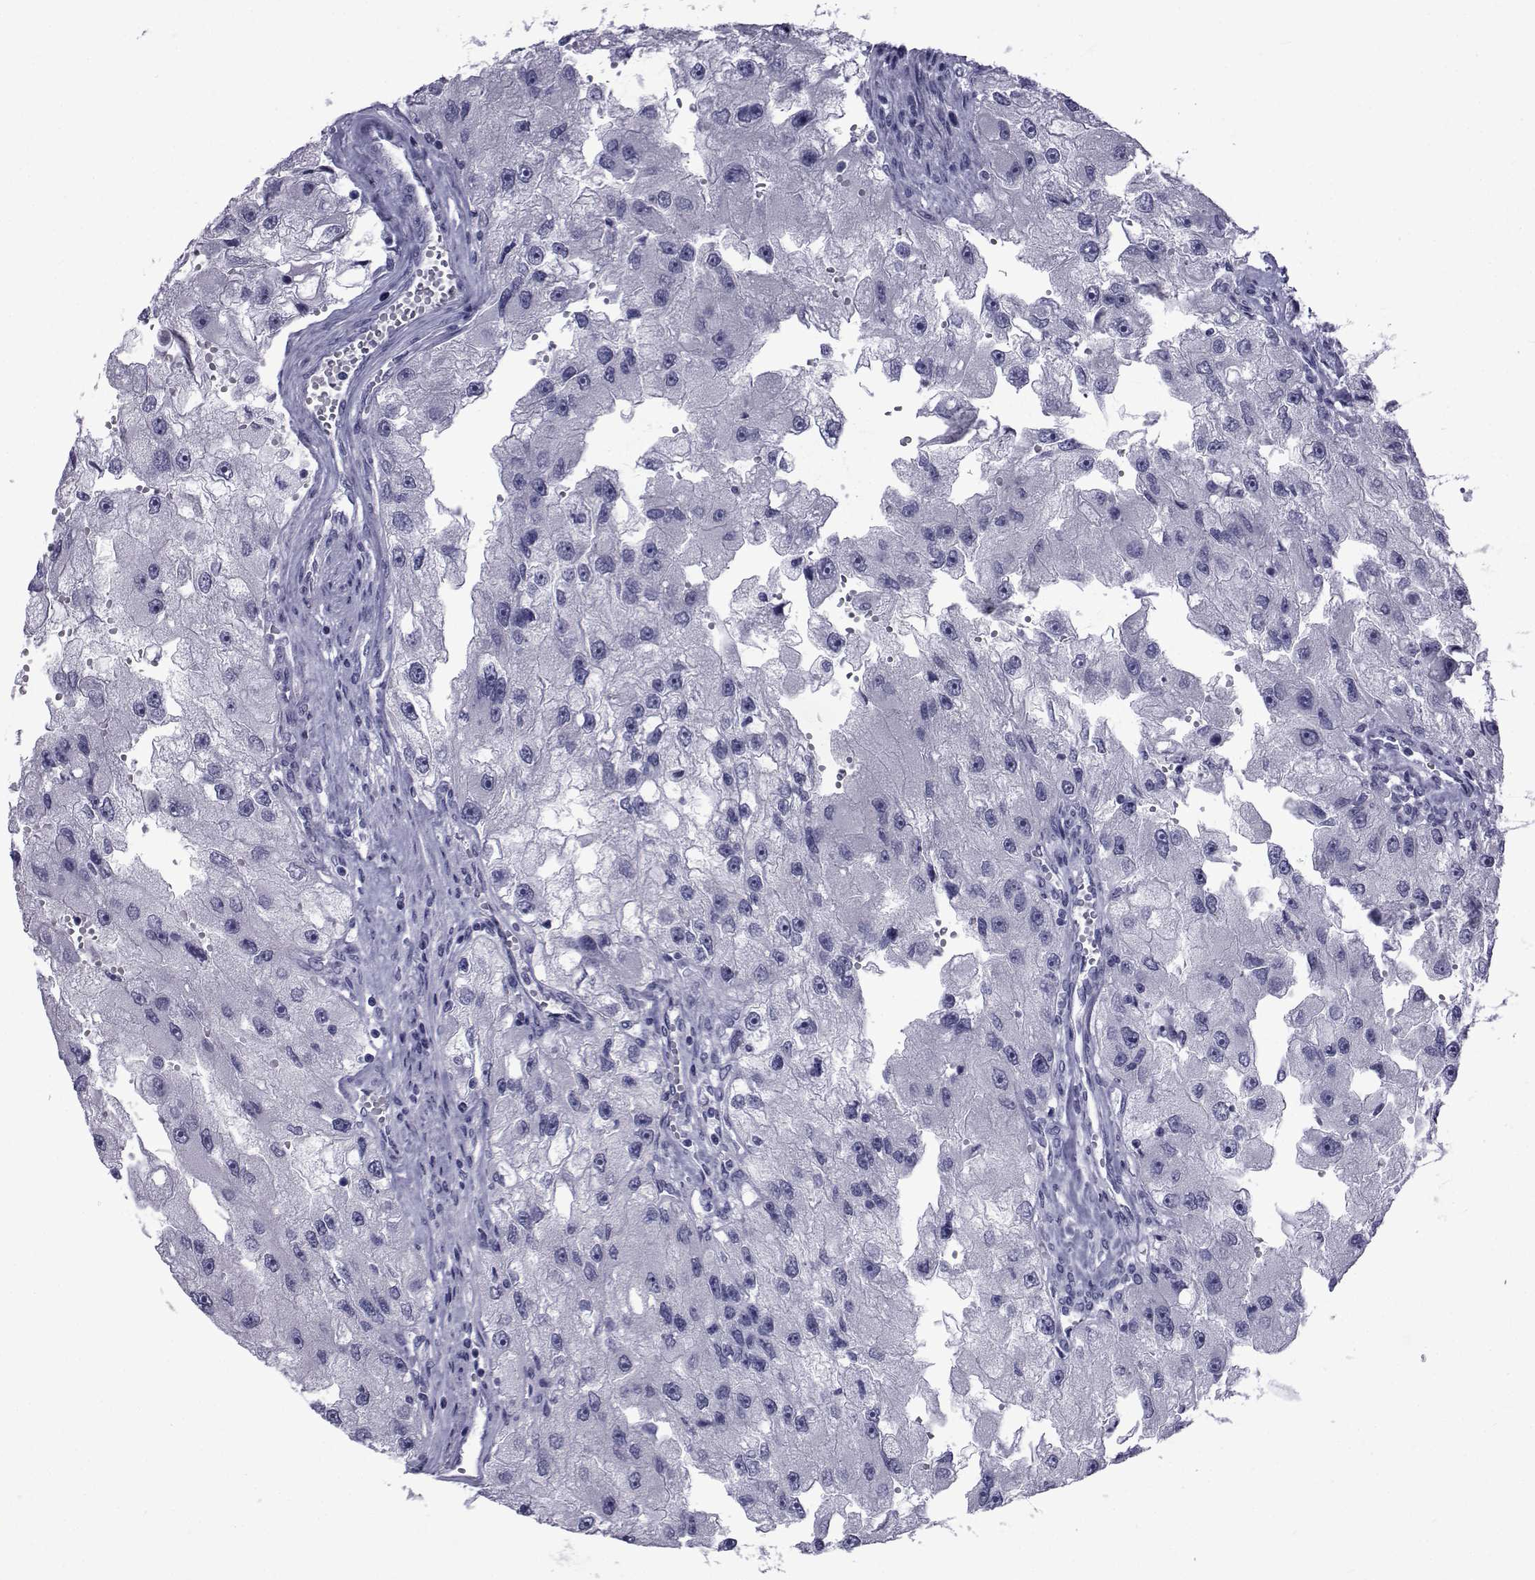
{"staining": {"intensity": "negative", "quantity": "none", "location": "none"}, "tissue": "renal cancer", "cell_type": "Tumor cells", "image_type": "cancer", "snomed": [{"axis": "morphology", "description": "Adenocarcinoma, NOS"}, {"axis": "topography", "description": "Kidney"}], "caption": "IHC image of neoplastic tissue: renal cancer stained with DAB shows no significant protein positivity in tumor cells.", "gene": "PDE6H", "patient": {"sex": "male", "age": 63}}